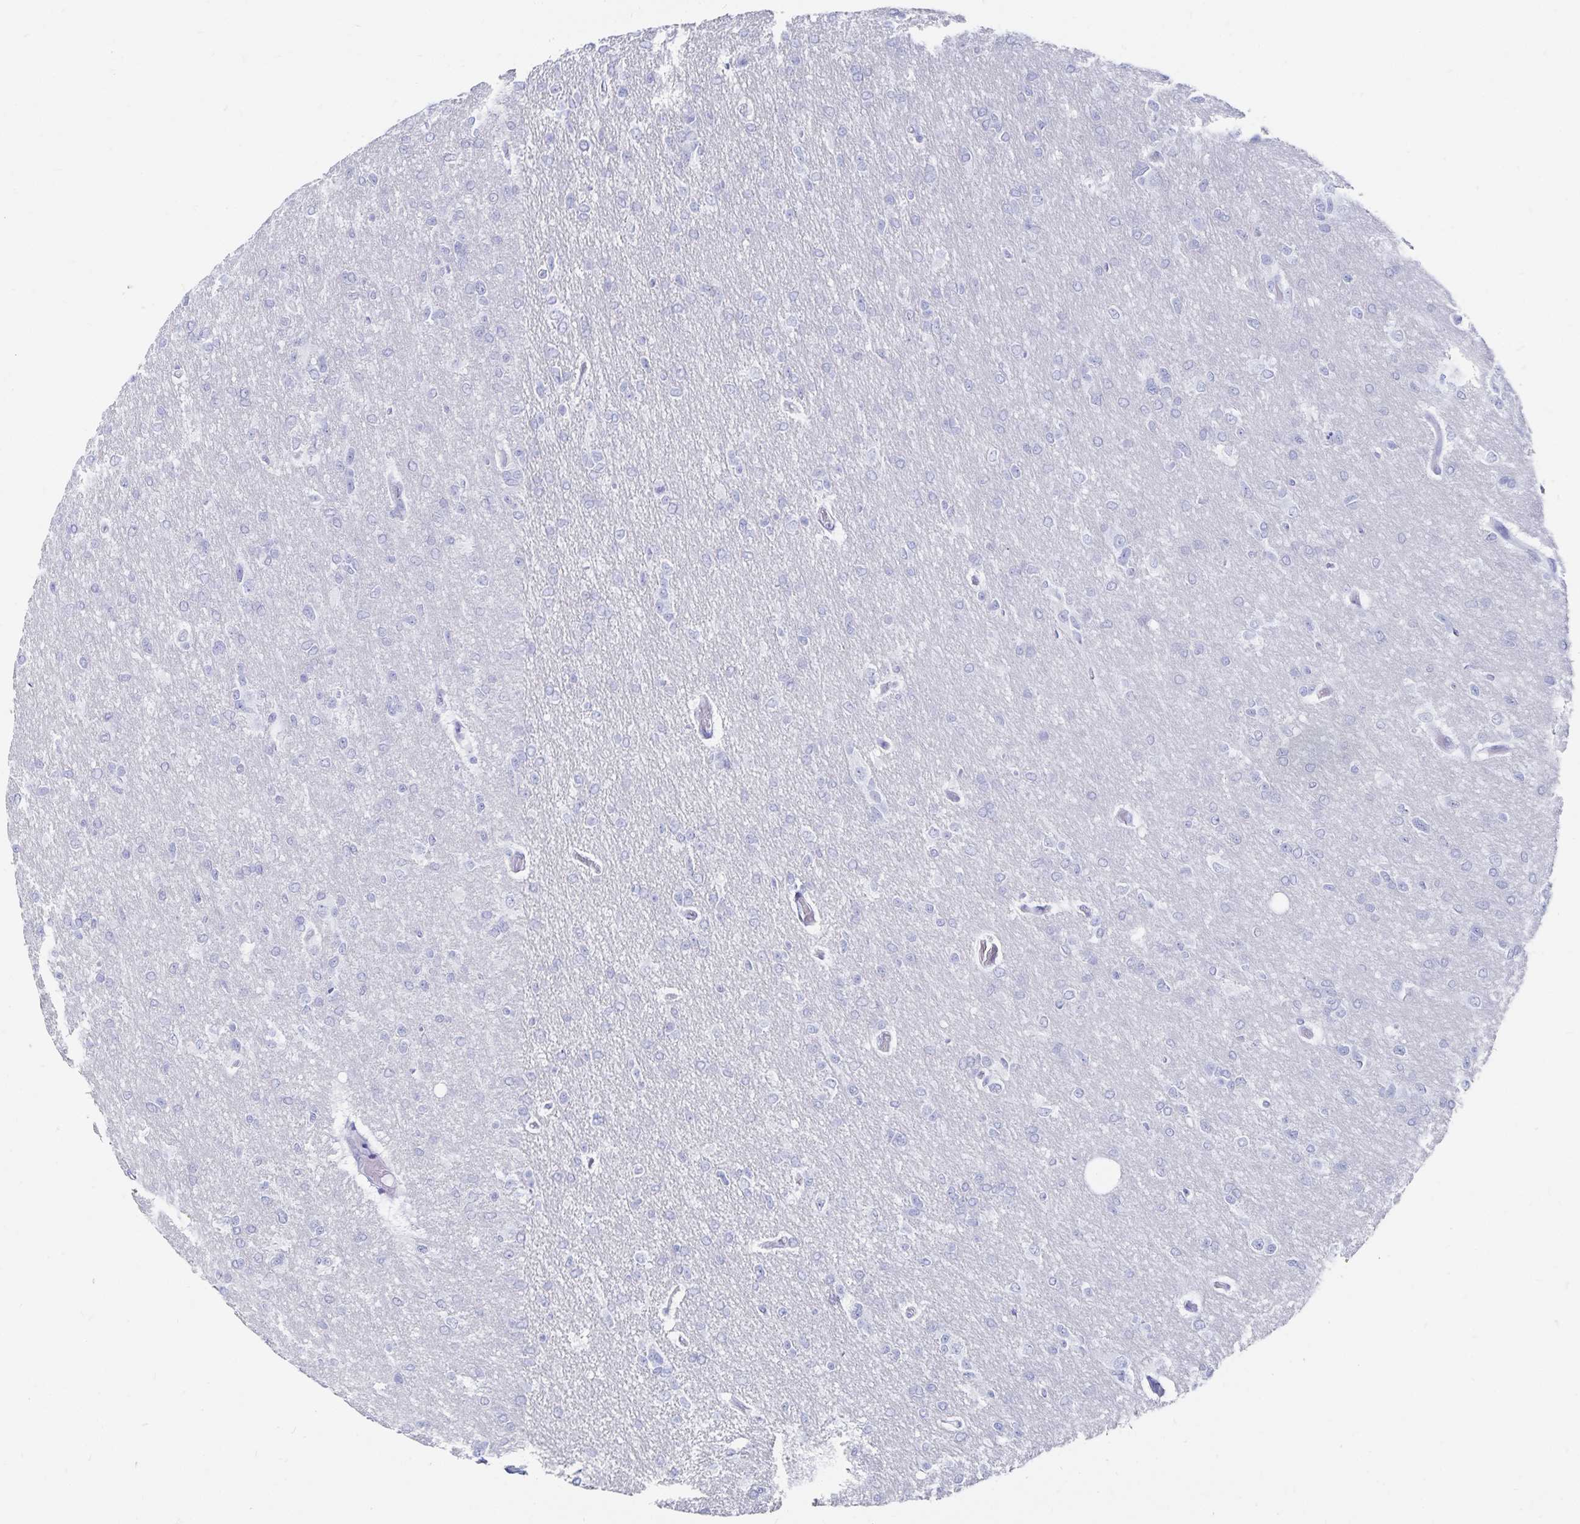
{"staining": {"intensity": "negative", "quantity": "none", "location": "none"}, "tissue": "glioma", "cell_type": "Tumor cells", "image_type": "cancer", "snomed": [{"axis": "morphology", "description": "Glioma, malignant, Low grade"}, {"axis": "topography", "description": "Brain"}], "caption": "Image shows no protein expression in tumor cells of malignant glioma (low-grade) tissue. (Immunohistochemistry (ihc), brightfield microscopy, high magnification).", "gene": "TNIP1", "patient": {"sex": "male", "age": 26}}